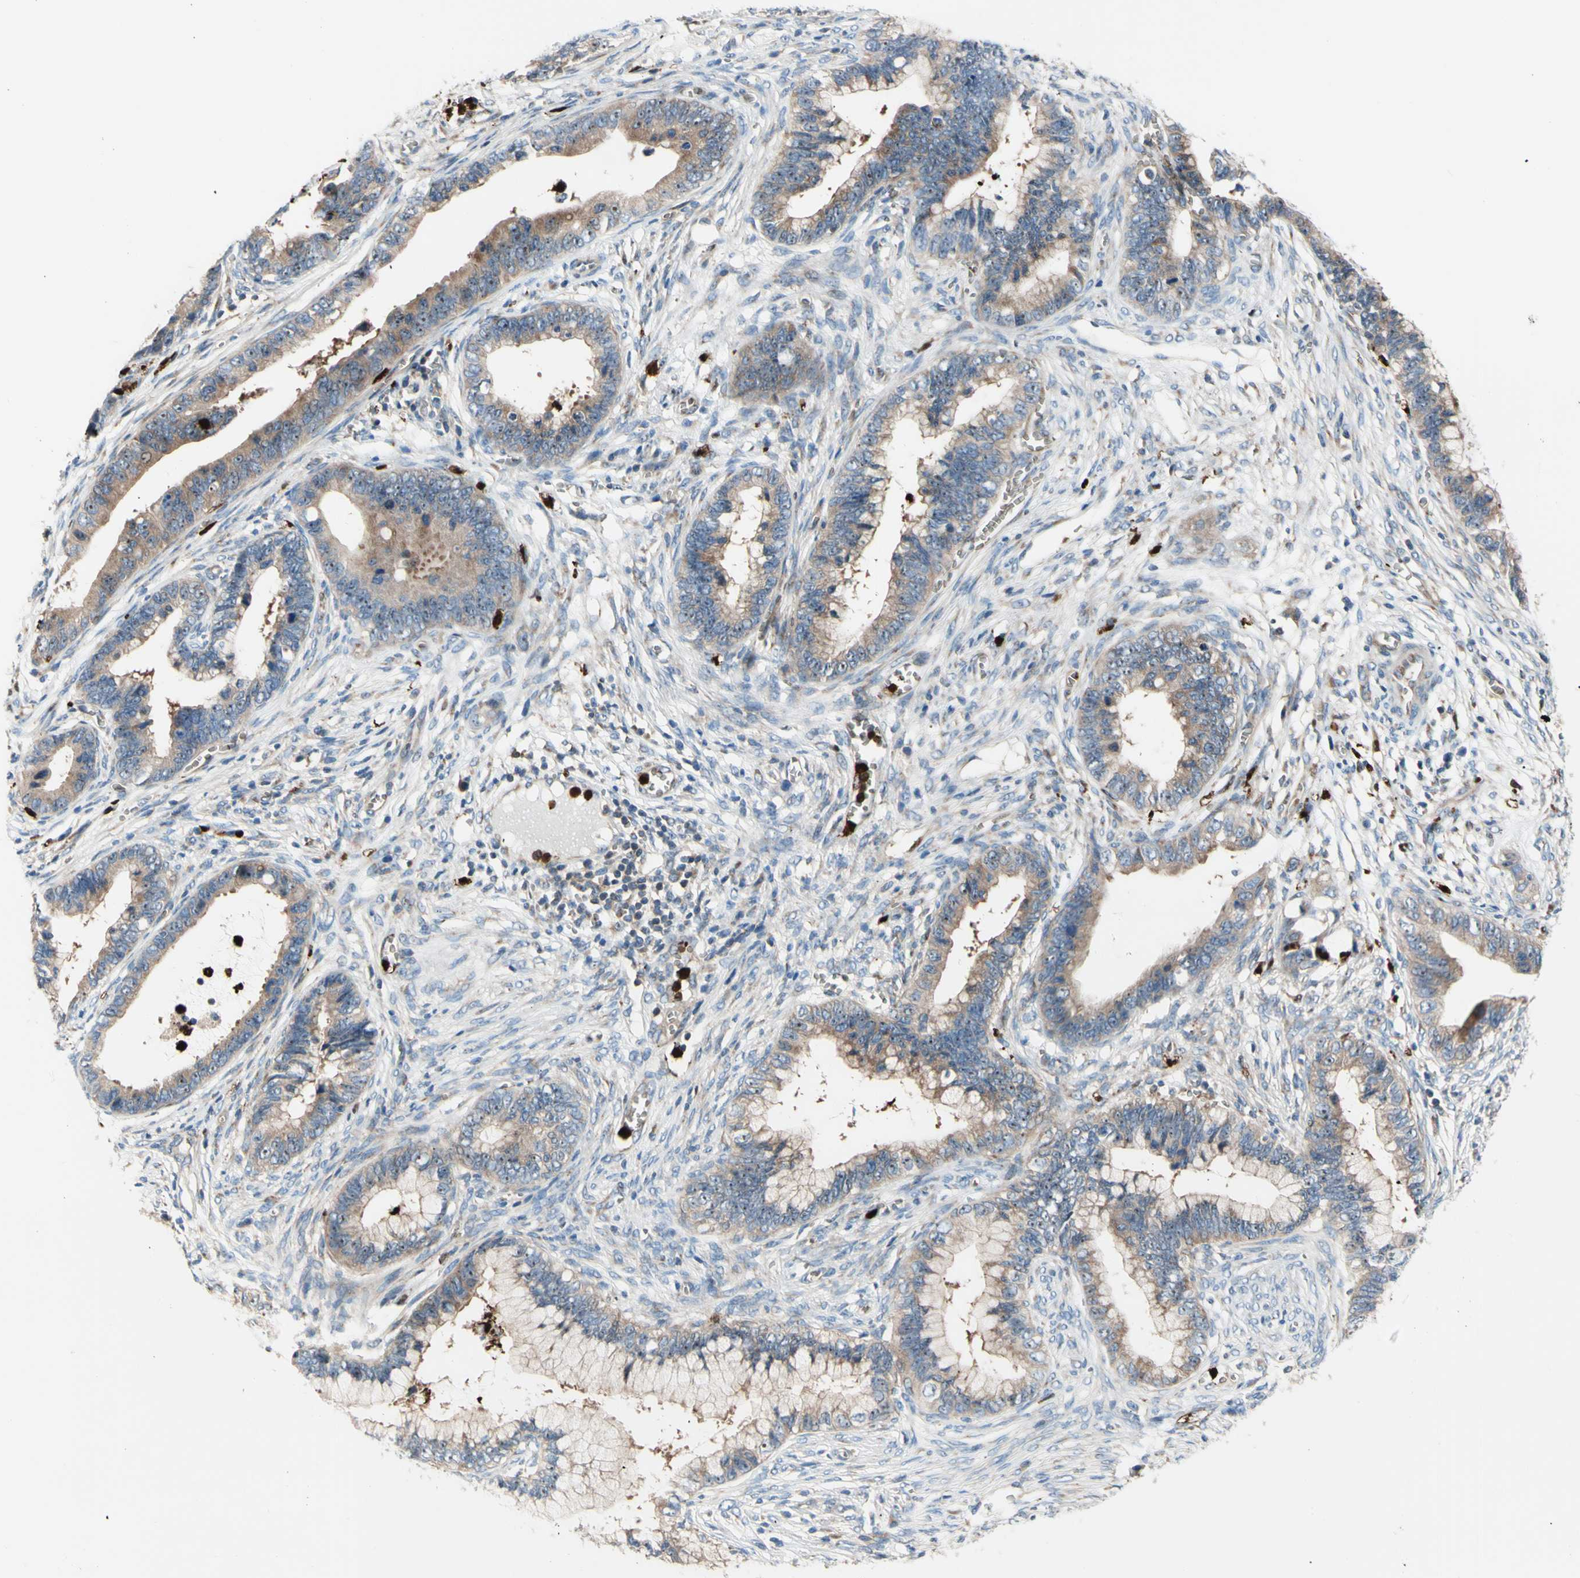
{"staining": {"intensity": "weak", "quantity": ">75%", "location": "cytoplasmic/membranous,nuclear"}, "tissue": "cervical cancer", "cell_type": "Tumor cells", "image_type": "cancer", "snomed": [{"axis": "morphology", "description": "Adenocarcinoma, NOS"}, {"axis": "topography", "description": "Cervix"}], "caption": "This is a micrograph of immunohistochemistry (IHC) staining of cervical adenocarcinoma, which shows weak positivity in the cytoplasmic/membranous and nuclear of tumor cells.", "gene": "USP9X", "patient": {"sex": "female", "age": 44}}